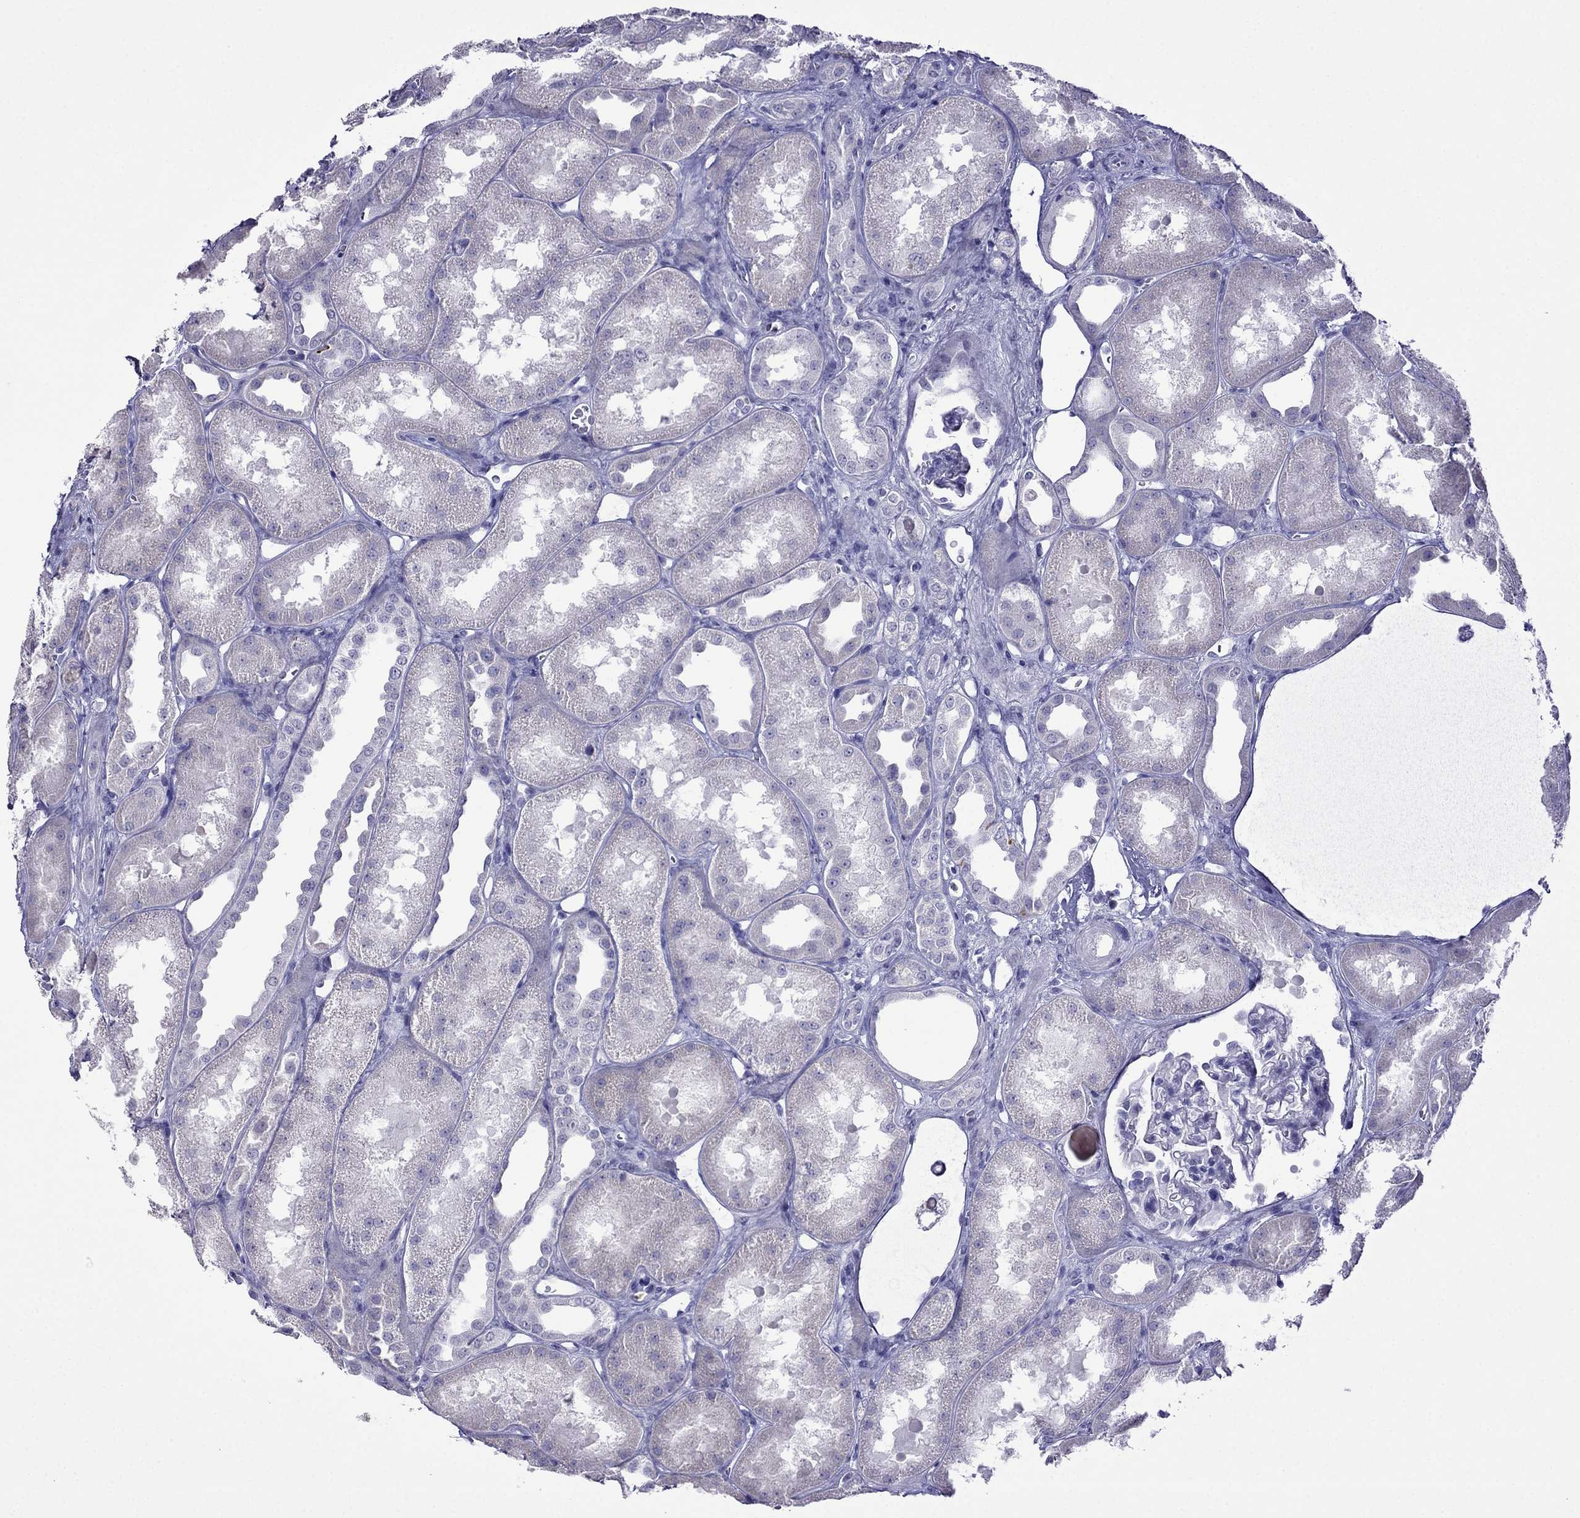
{"staining": {"intensity": "negative", "quantity": "none", "location": "none"}, "tissue": "kidney", "cell_type": "Cells in glomeruli", "image_type": "normal", "snomed": [{"axis": "morphology", "description": "Normal tissue, NOS"}, {"axis": "topography", "description": "Kidney"}], "caption": "Cells in glomeruli are negative for protein expression in unremarkable human kidney. (DAB immunohistochemistry with hematoxylin counter stain).", "gene": "CDHR4", "patient": {"sex": "male", "age": 61}}